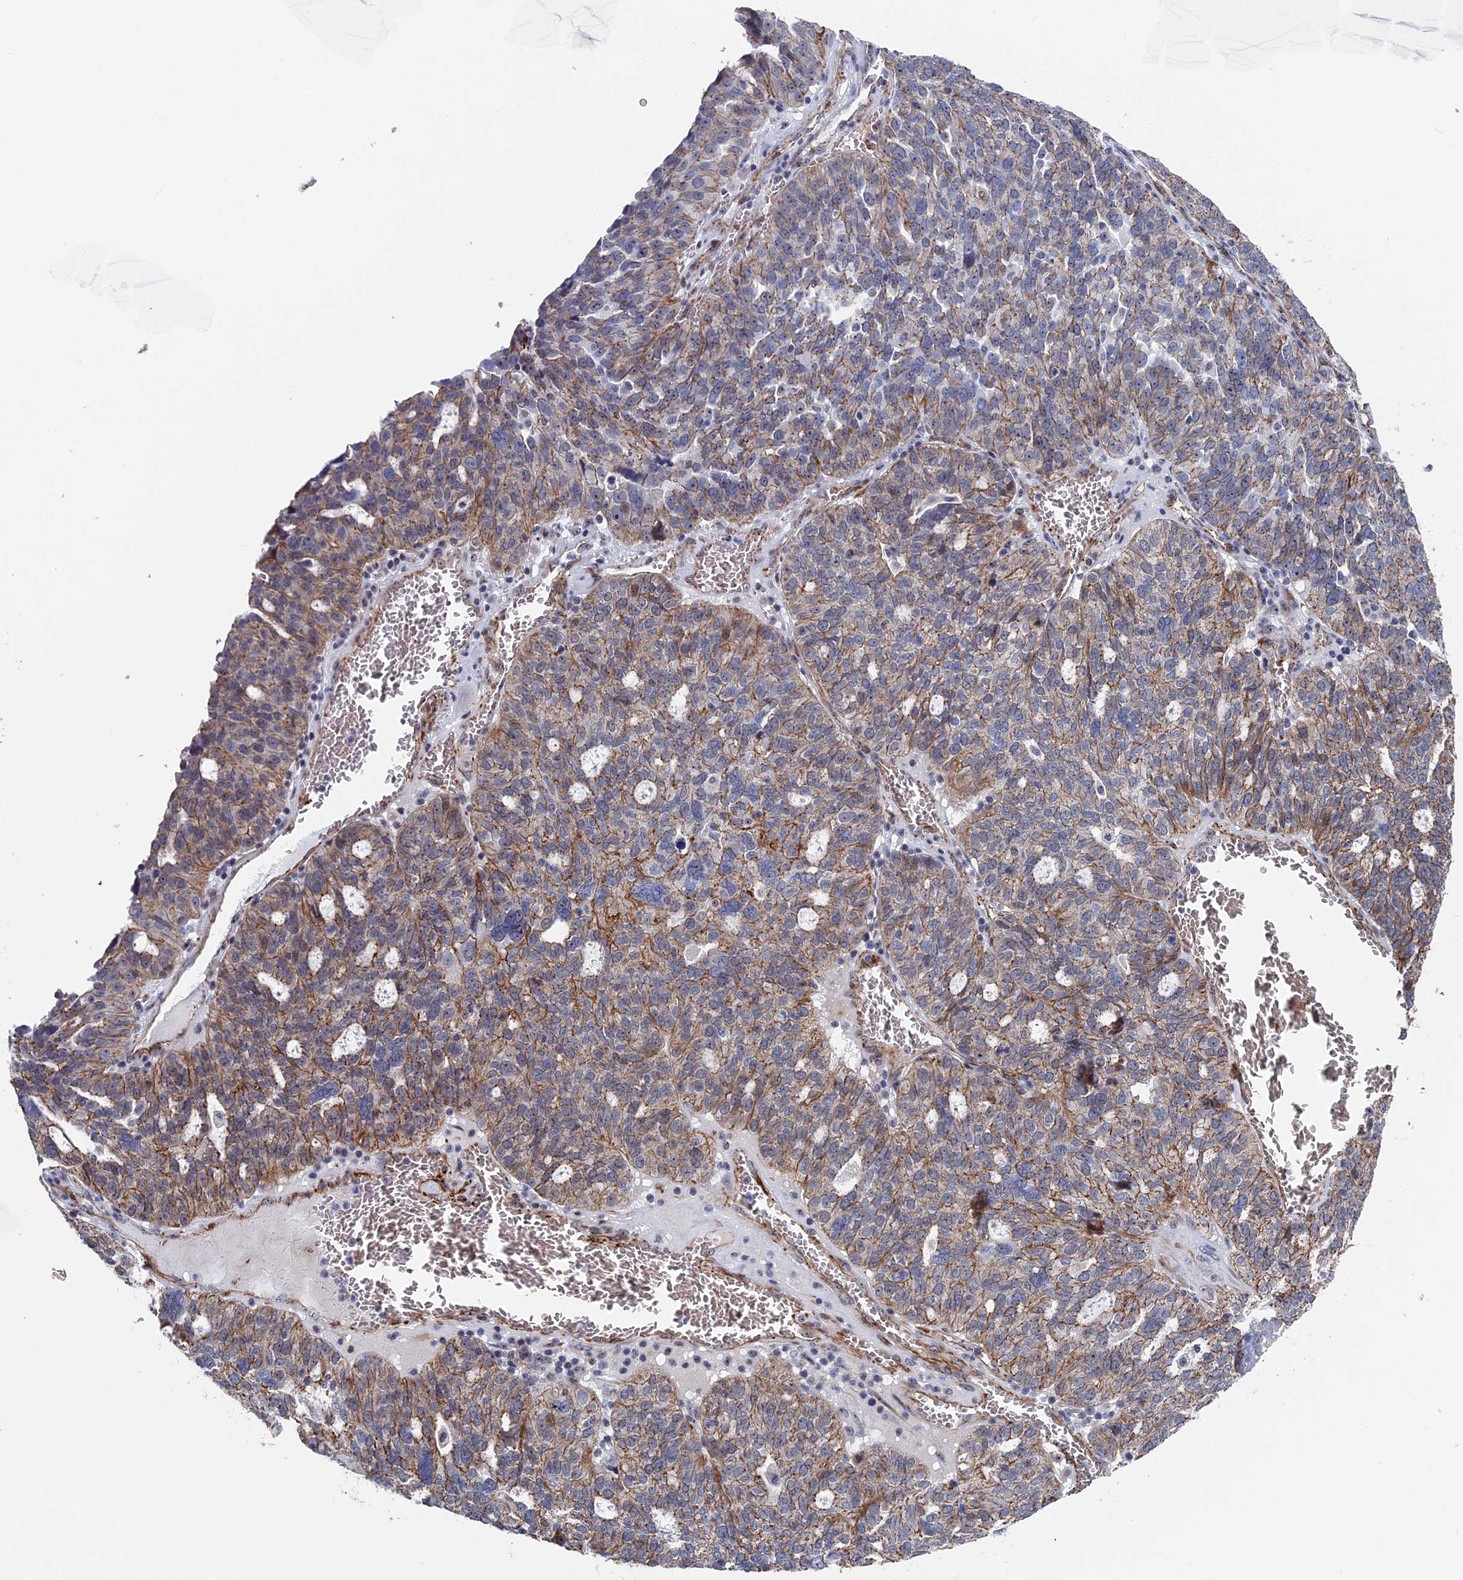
{"staining": {"intensity": "moderate", "quantity": "25%-75%", "location": "cytoplasmic/membranous"}, "tissue": "ovarian cancer", "cell_type": "Tumor cells", "image_type": "cancer", "snomed": [{"axis": "morphology", "description": "Cystadenocarcinoma, serous, NOS"}, {"axis": "topography", "description": "Ovary"}], "caption": "Immunohistochemistry photomicrograph of human ovarian cancer stained for a protein (brown), which shows medium levels of moderate cytoplasmic/membranous staining in about 25%-75% of tumor cells.", "gene": "EXOSC9", "patient": {"sex": "female", "age": 59}}